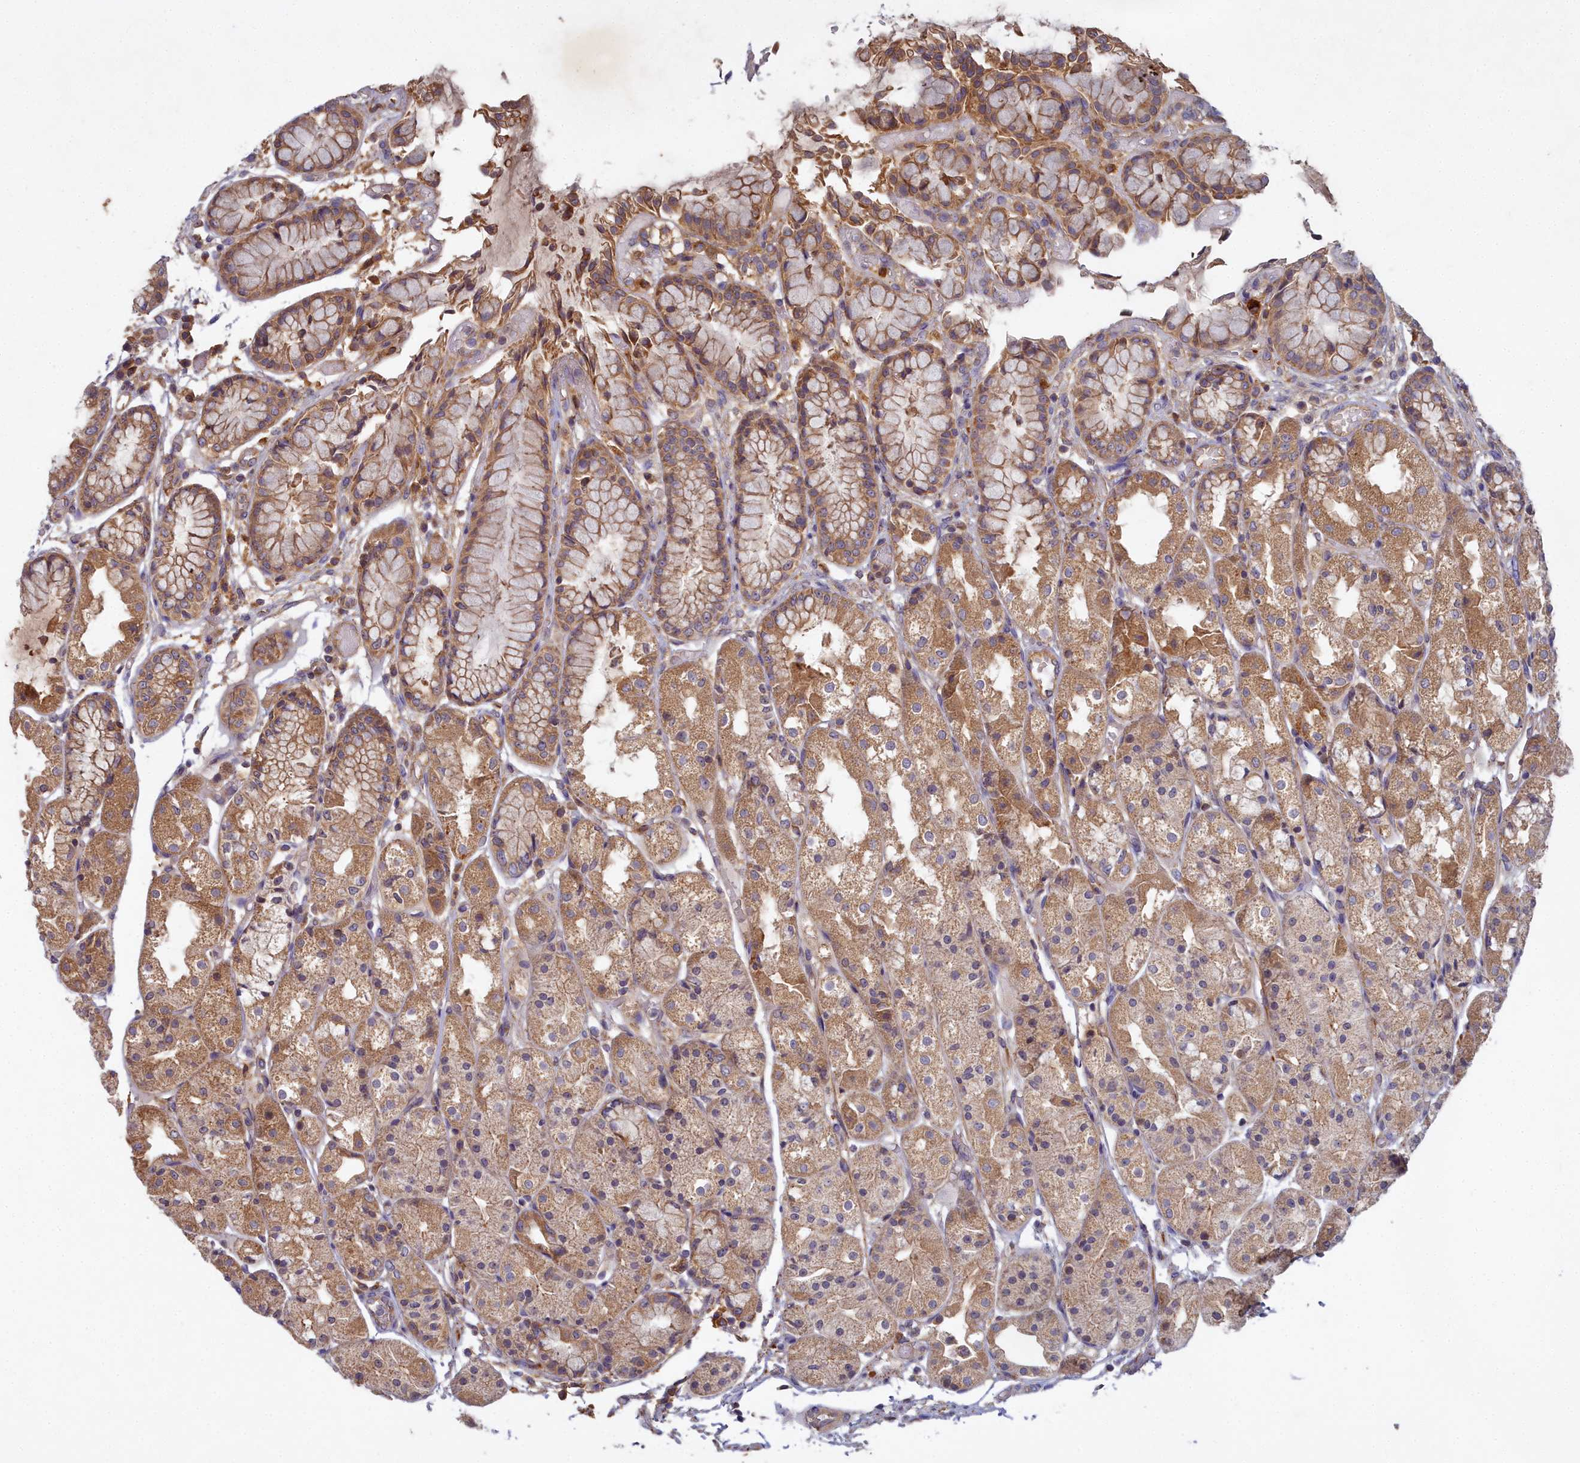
{"staining": {"intensity": "moderate", "quantity": ">75%", "location": "cytoplasmic/membranous"}, "tissue": "stomach", "cell_type": "Glandular cells", "image_type": "normal", "snomed": [{"axis": "morphology", "description": "Normal tissue, NOS"}, {"axis": "topography", "description": "Stomach, upper"}], "caption": "Protein analysis of unremarkable stomach reveals moderate cytoplasmic/membranous staining in approximately >75% of glandular cells. (Brightfield microscopy of DAB IHC at high magnification).", "gene": "CCDC167", "patient": {"sex": "male", "age": 72}}